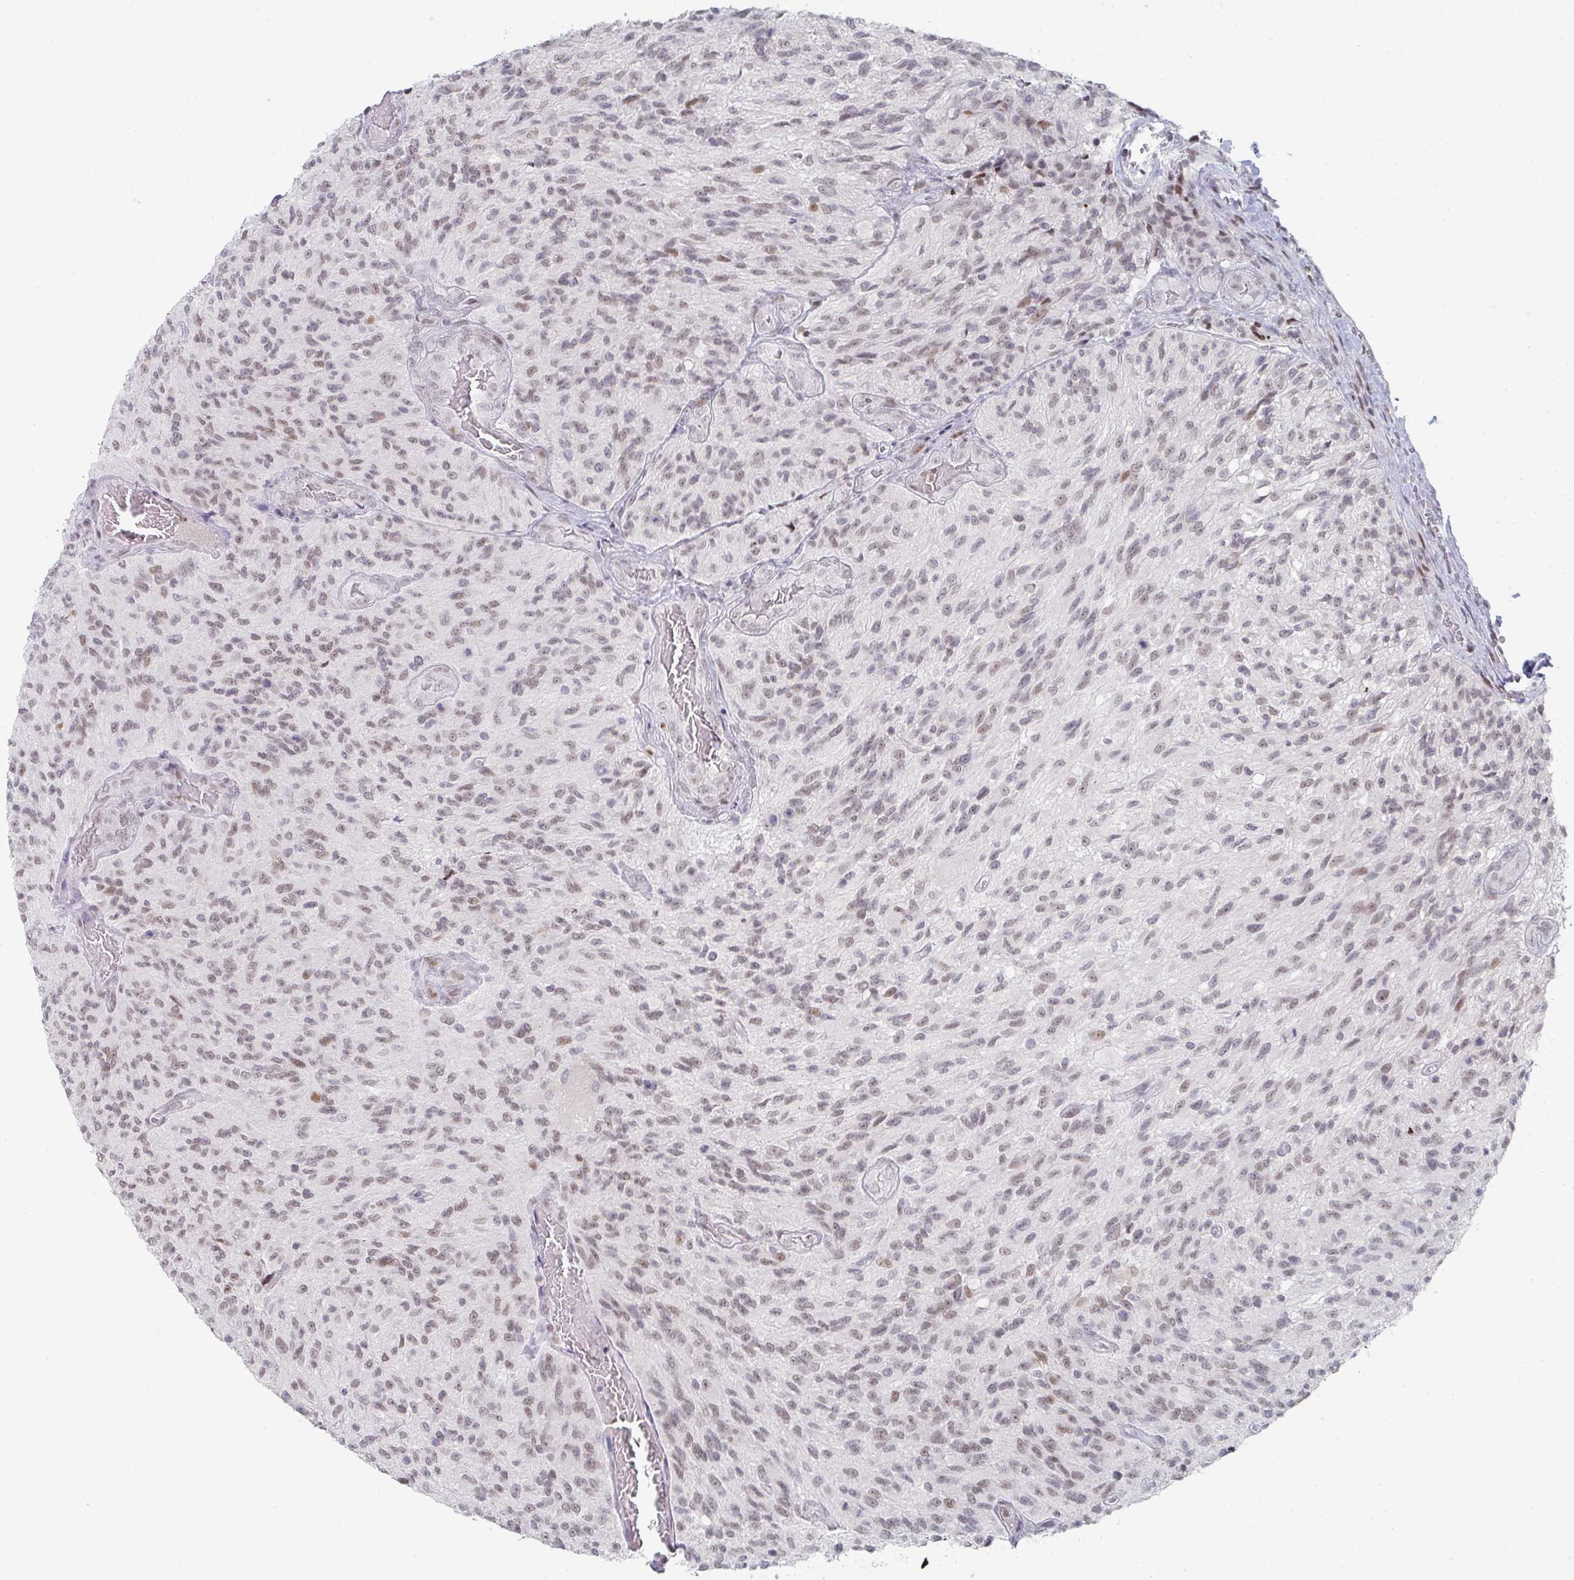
{"staining": {"intensity": "weak", "quantity": ">75%", "location": "nuclear"}, "tissue": "glioma", "cell_type": "Tumor cells", "image_type": "cancer", "snomed": [{"axis": "morphology", "description": "Normal tissue, NOS"}, {"axis": "morphology", "description": "Glioma, malignant, High grade"}, {"axis": "topography", "description": "Cerebral cortex"}], "caption": "Tumor cells exhibit low levels of weak nuclear staining in about >75% of cells in human glioma. (Brightfield microscopy of DAB IHC at high magnification).", "gene": "LIN54", "patient": {"sex": "male", "age": 56}}